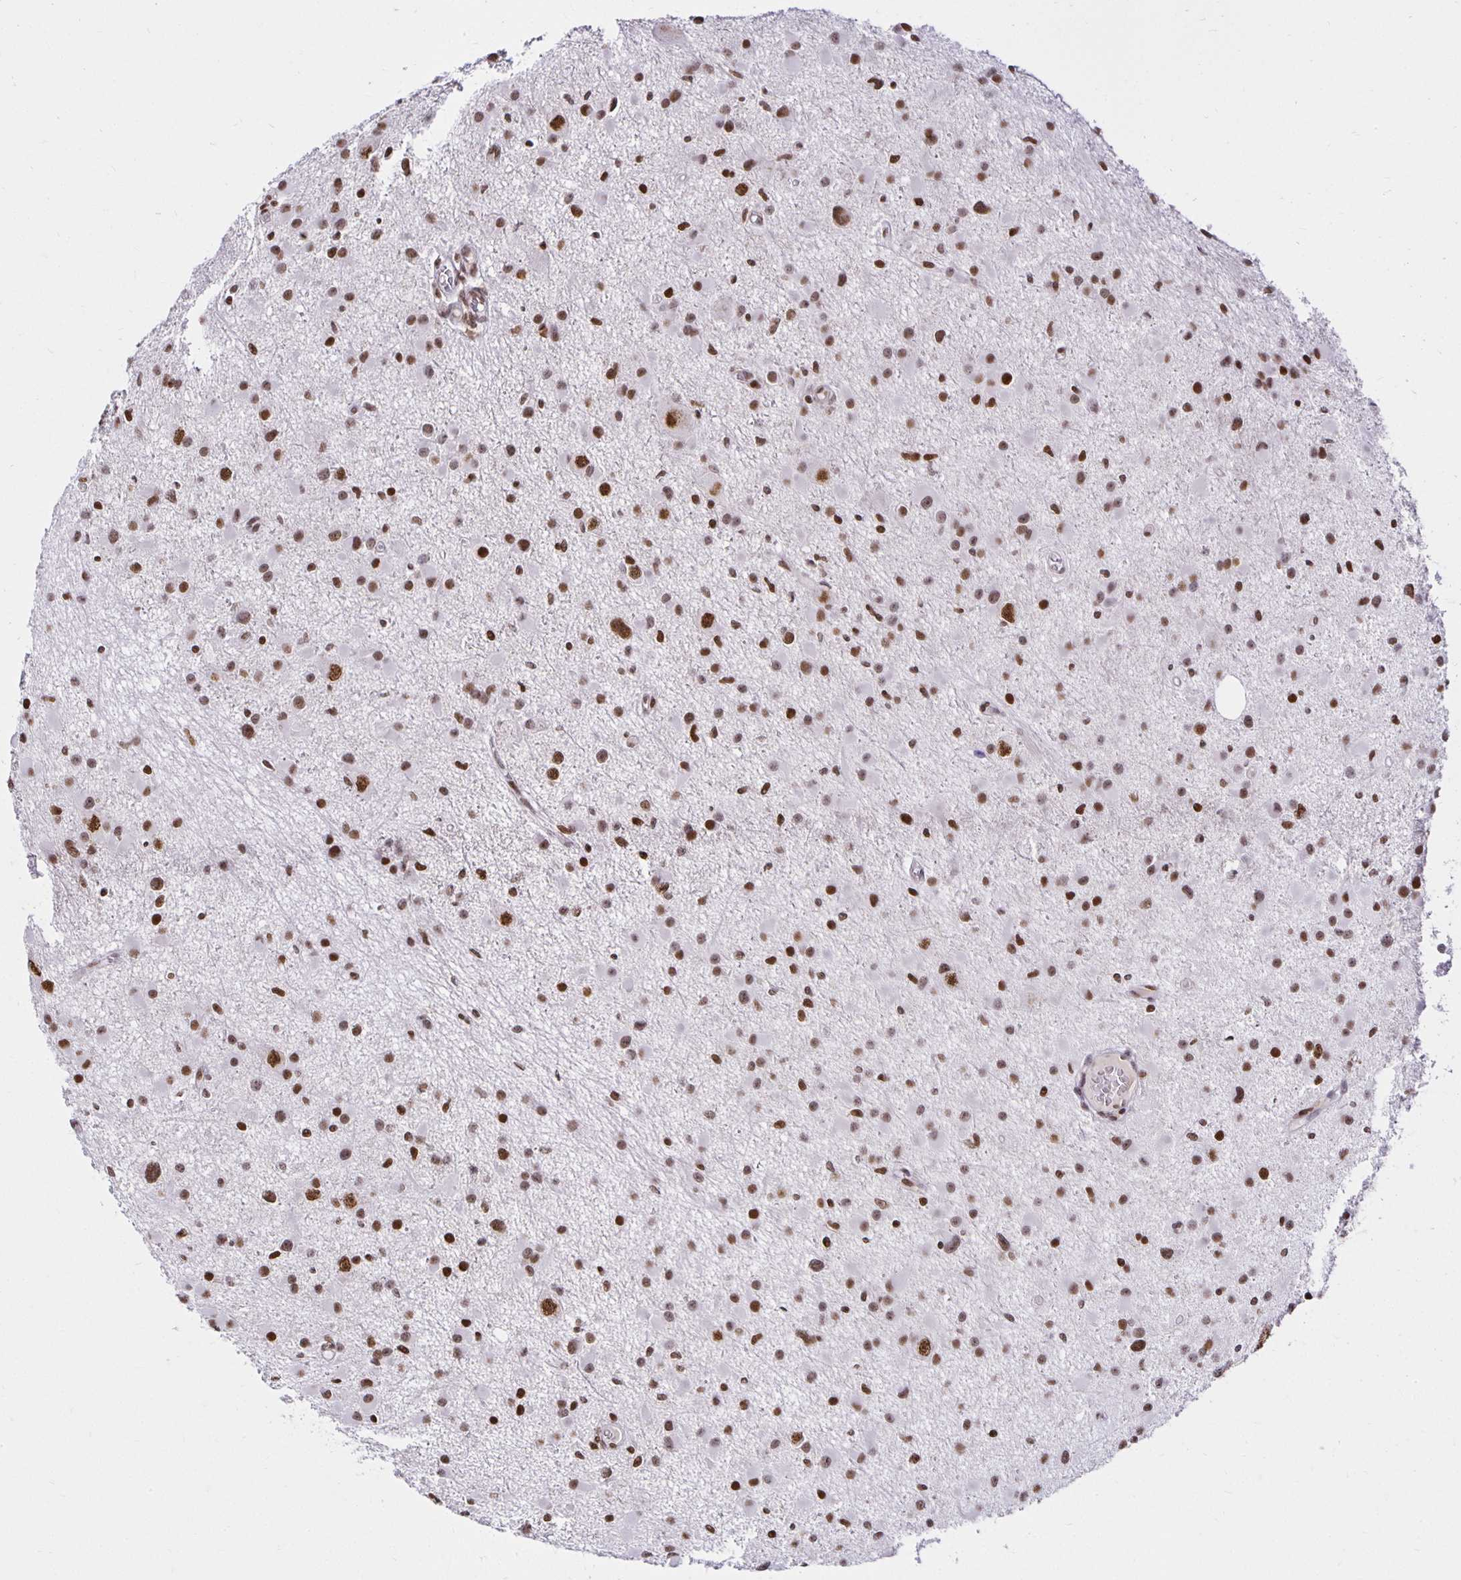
{"staining": {"intensity": "strong", "quantity": ">75%", "location": "nuclear"}, "tissue": "glioma", "cell_type": "Tumor cells", "image_type": "cancer", "snomed": [{"axis": "morphology", "description": "Glioma, malignant, High grade"}, {"axis": "topography", "description": "Brain"}], "caption": "Malignant glioma (high-grade) was stained to show a protein in brown. There is high levels of strong nuclear positivity in approximately >75% of tumor cells.", "gene": "ZNF579", "patient": {"sex": "male", "age": 54}}